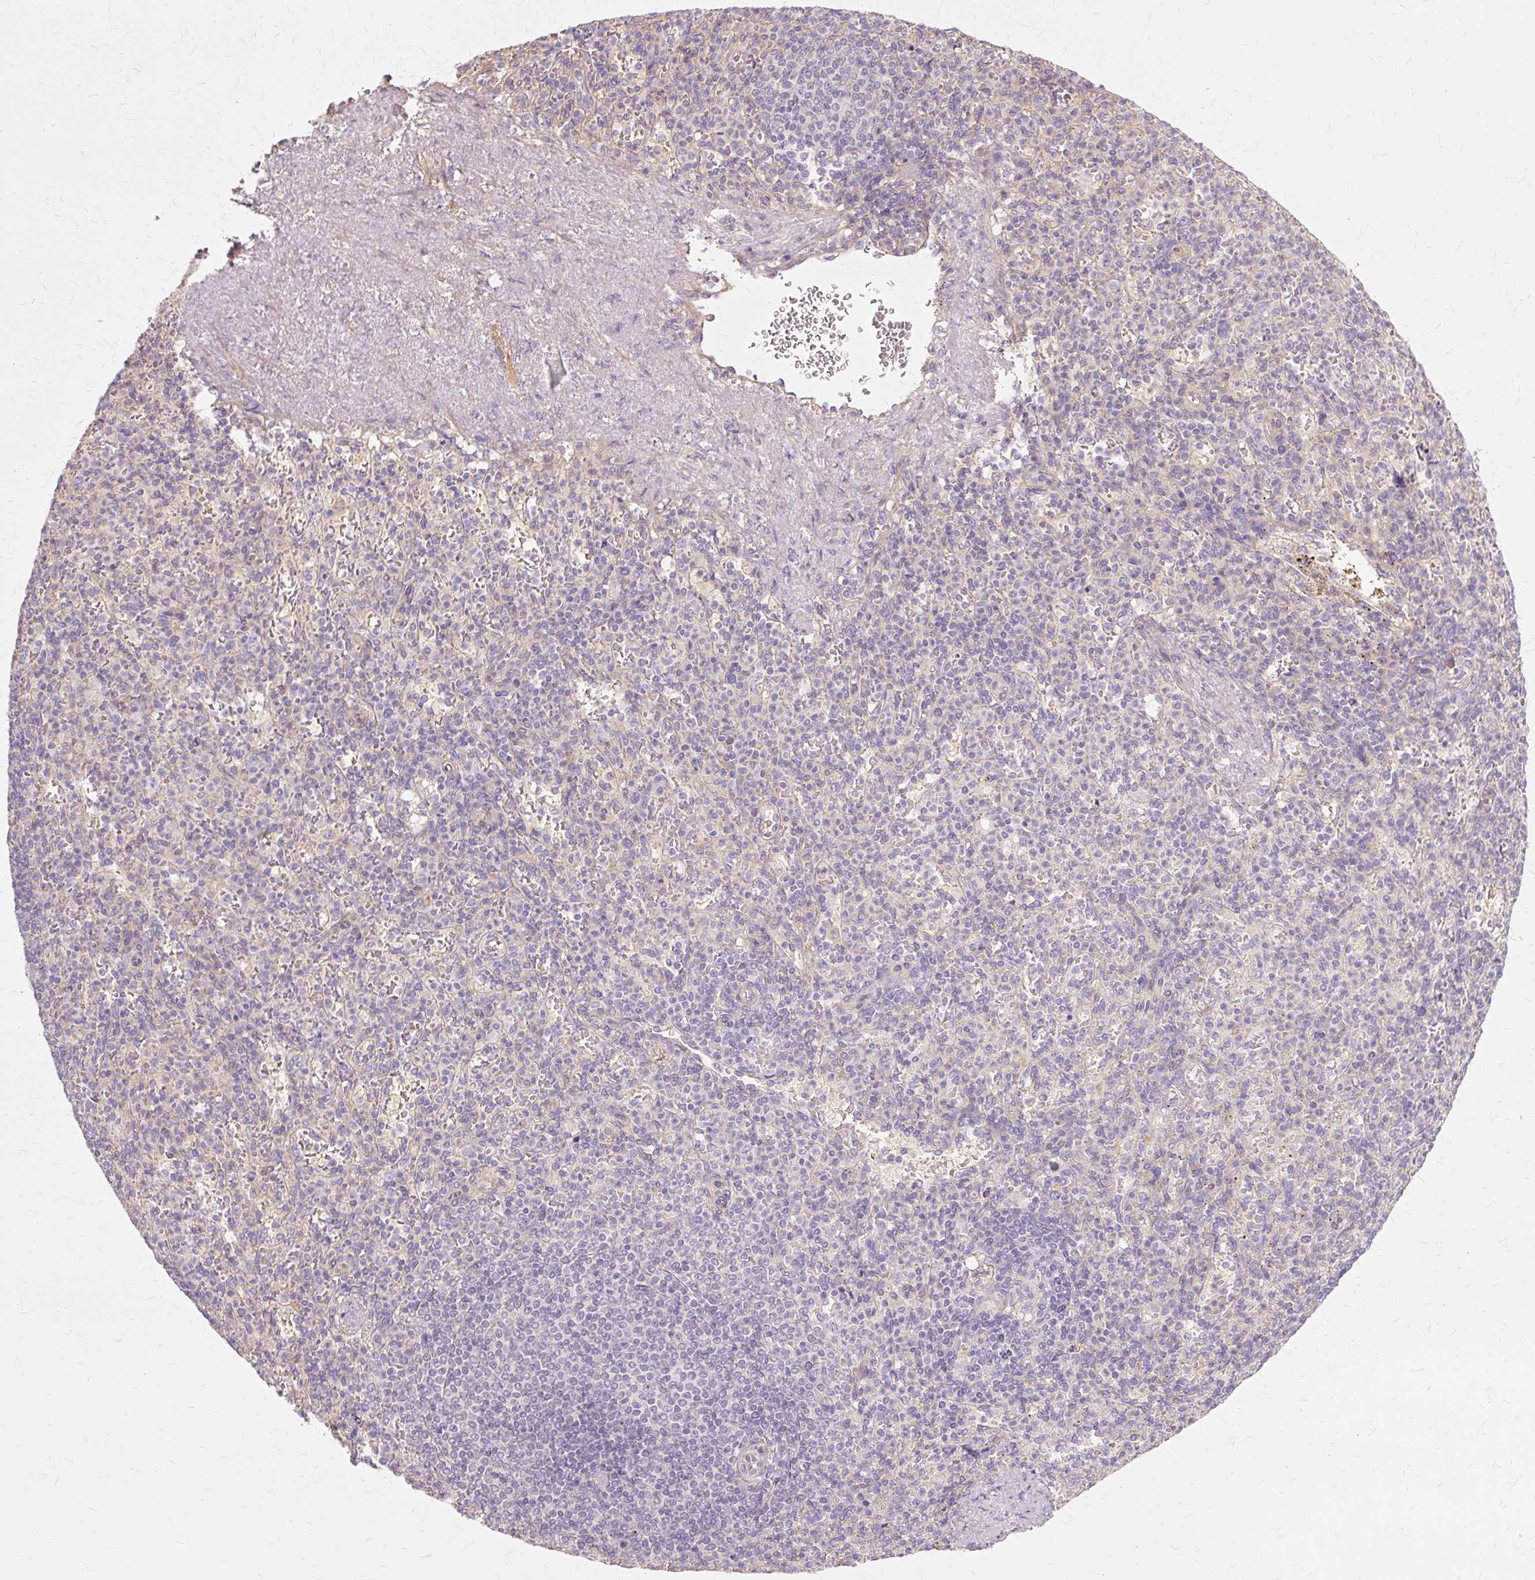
{"staining": {"intensity": "negative", "quantity": "none", "location": "none"}, "tissue": "spleen", "cell_type": "Cells in red pulp", "image_type": "normal", "snomed": [{"axis": "morphology", "description": "Normal tissue, NOS"}, {"axis": "topography", "description": "Spleen"}], "caption": "DAB immunohistochemical staining of unremarkable spleen displays no significant staining in cells in red pulp.", "gene": "TSPAN8", "patient": {"sex": "female", "age": 74}}